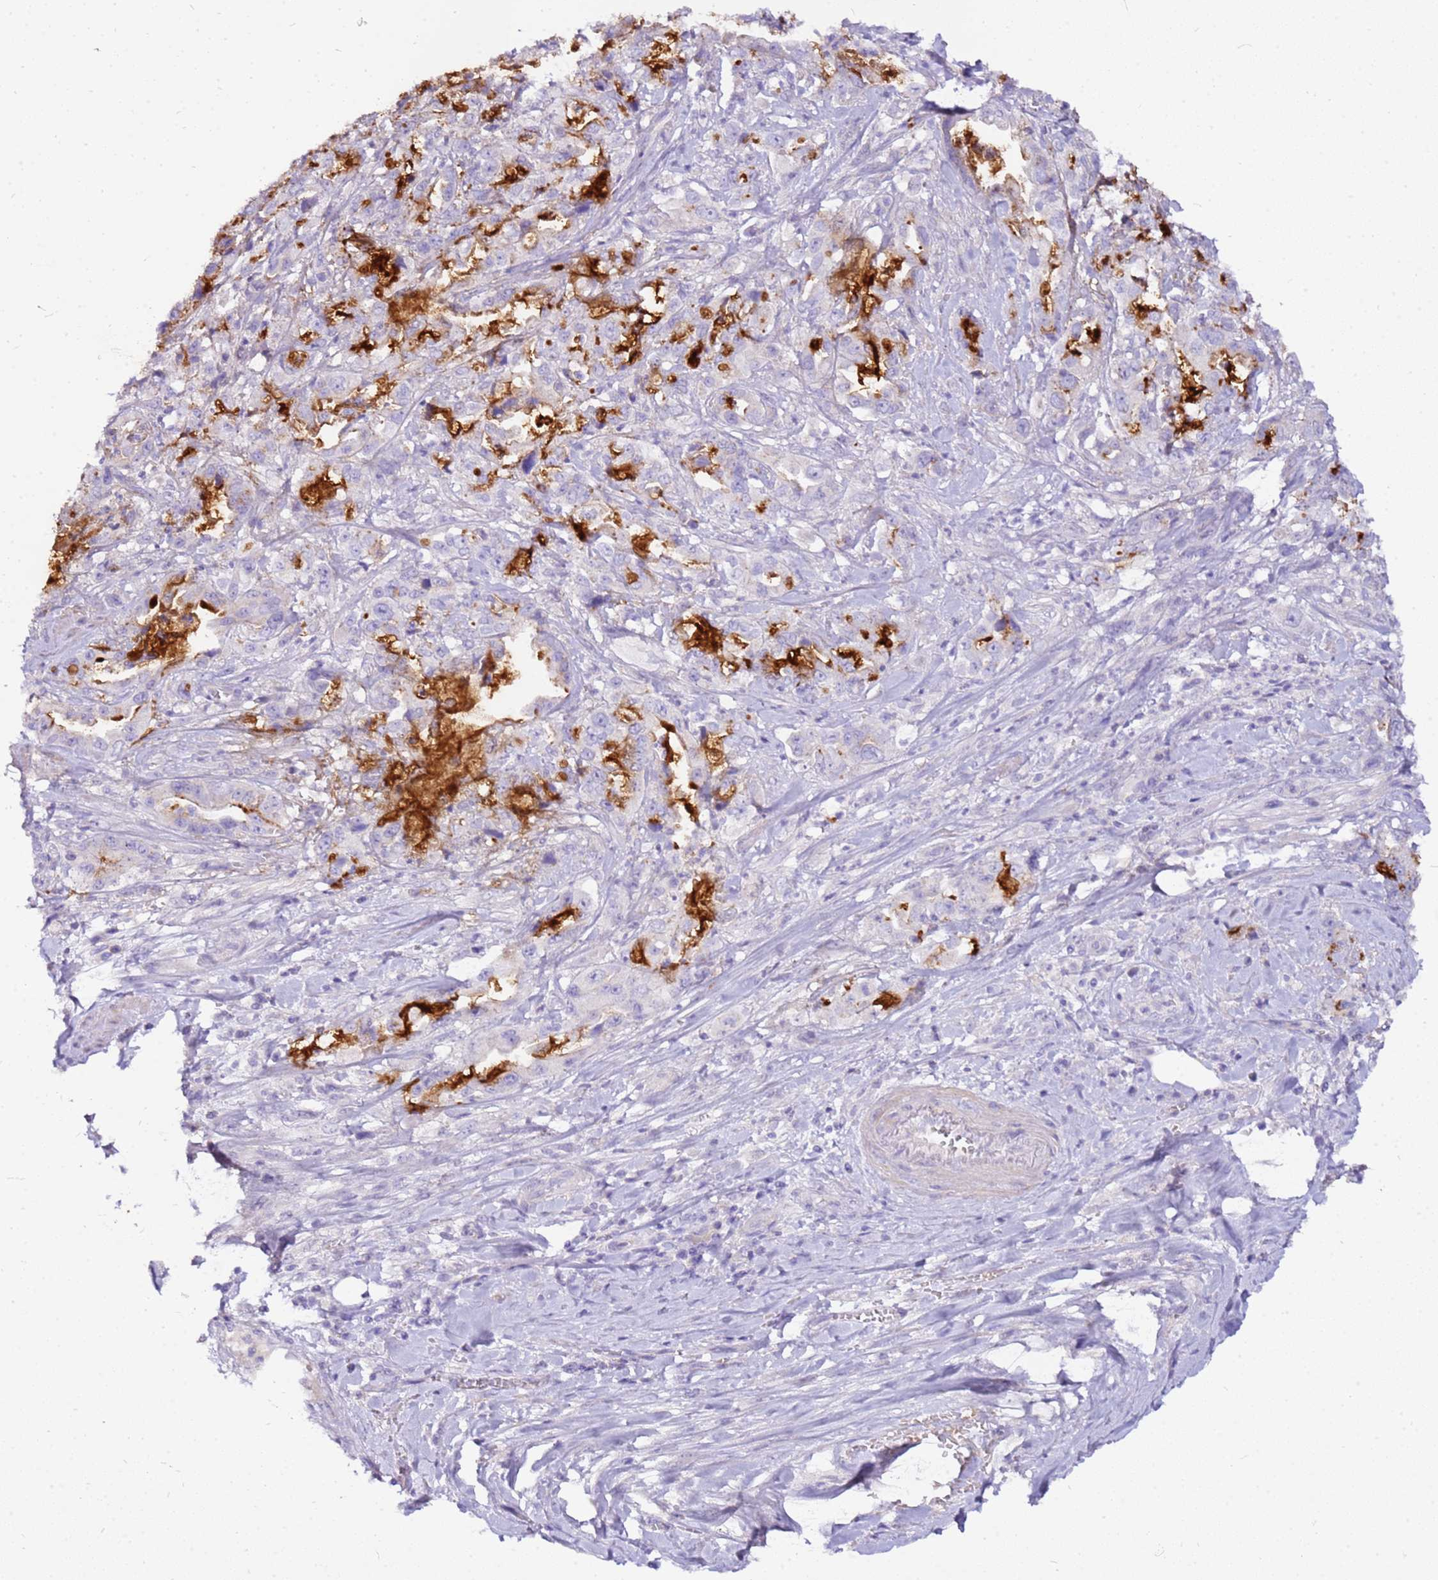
{"staining": {"intensity": "moderate", "quantity": "<25%", "location": "cytoplasmic/membranous"}, "tissue": "pancreatic cancer", "cell_type": "Tumor cells", "image_type": "cancer", "snomed": [{"axis": "morphology", "description": "Adenocarcinoma, NOS"}, {"axis": "topography", "description": "Pancreas"}], "caption": "Immunohistochemical staining of pancreatic cancer exhibits low levels of moderate cytoplasmic/membranous positivity in about <25% of tumor cells. (brown staining indicates protein expression, while blue staining denotes nuclei).", "gene": "DCDC2B", "patient": {"sex": "female", "age": 61}}